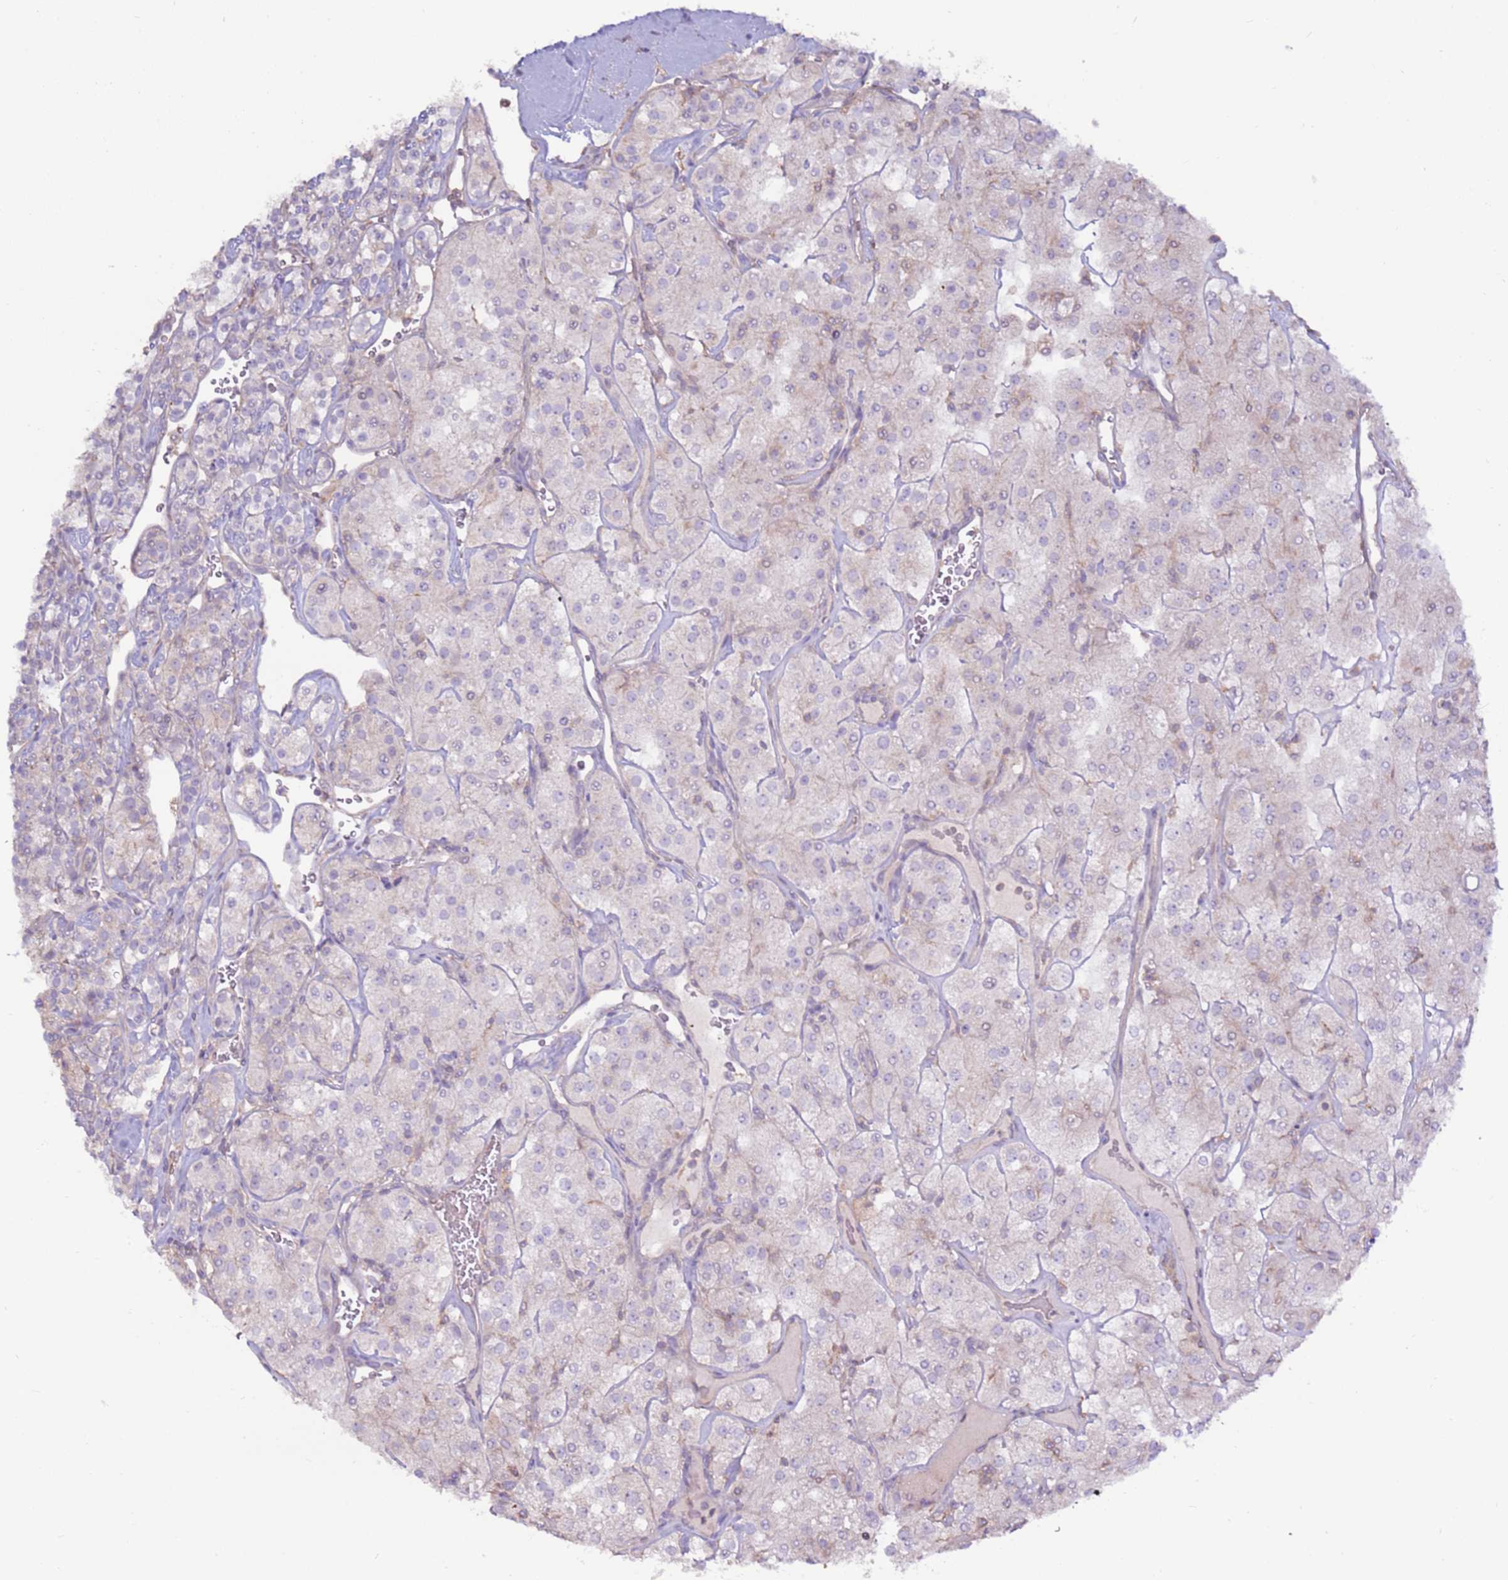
{"staining": {"intensity": "negative", "quantity": "none", "location": "none"}, "tissue": "renal cancer", "cell_type": "Tumor cells", "image_type": "cancer", "snomed": [{"axis": "morphology", "description": "Adenocarcinoma, NOS"}, {"axis": "topography", "description": "Kidney"}], "caption": "Immunohistochemistry histopathology image of human renal adenocarcinoma stained for a protein (brown), which shows no expression in tumor cells.", "gene": "EVA1B", "patient": {"sex": "male", "age": 77}}